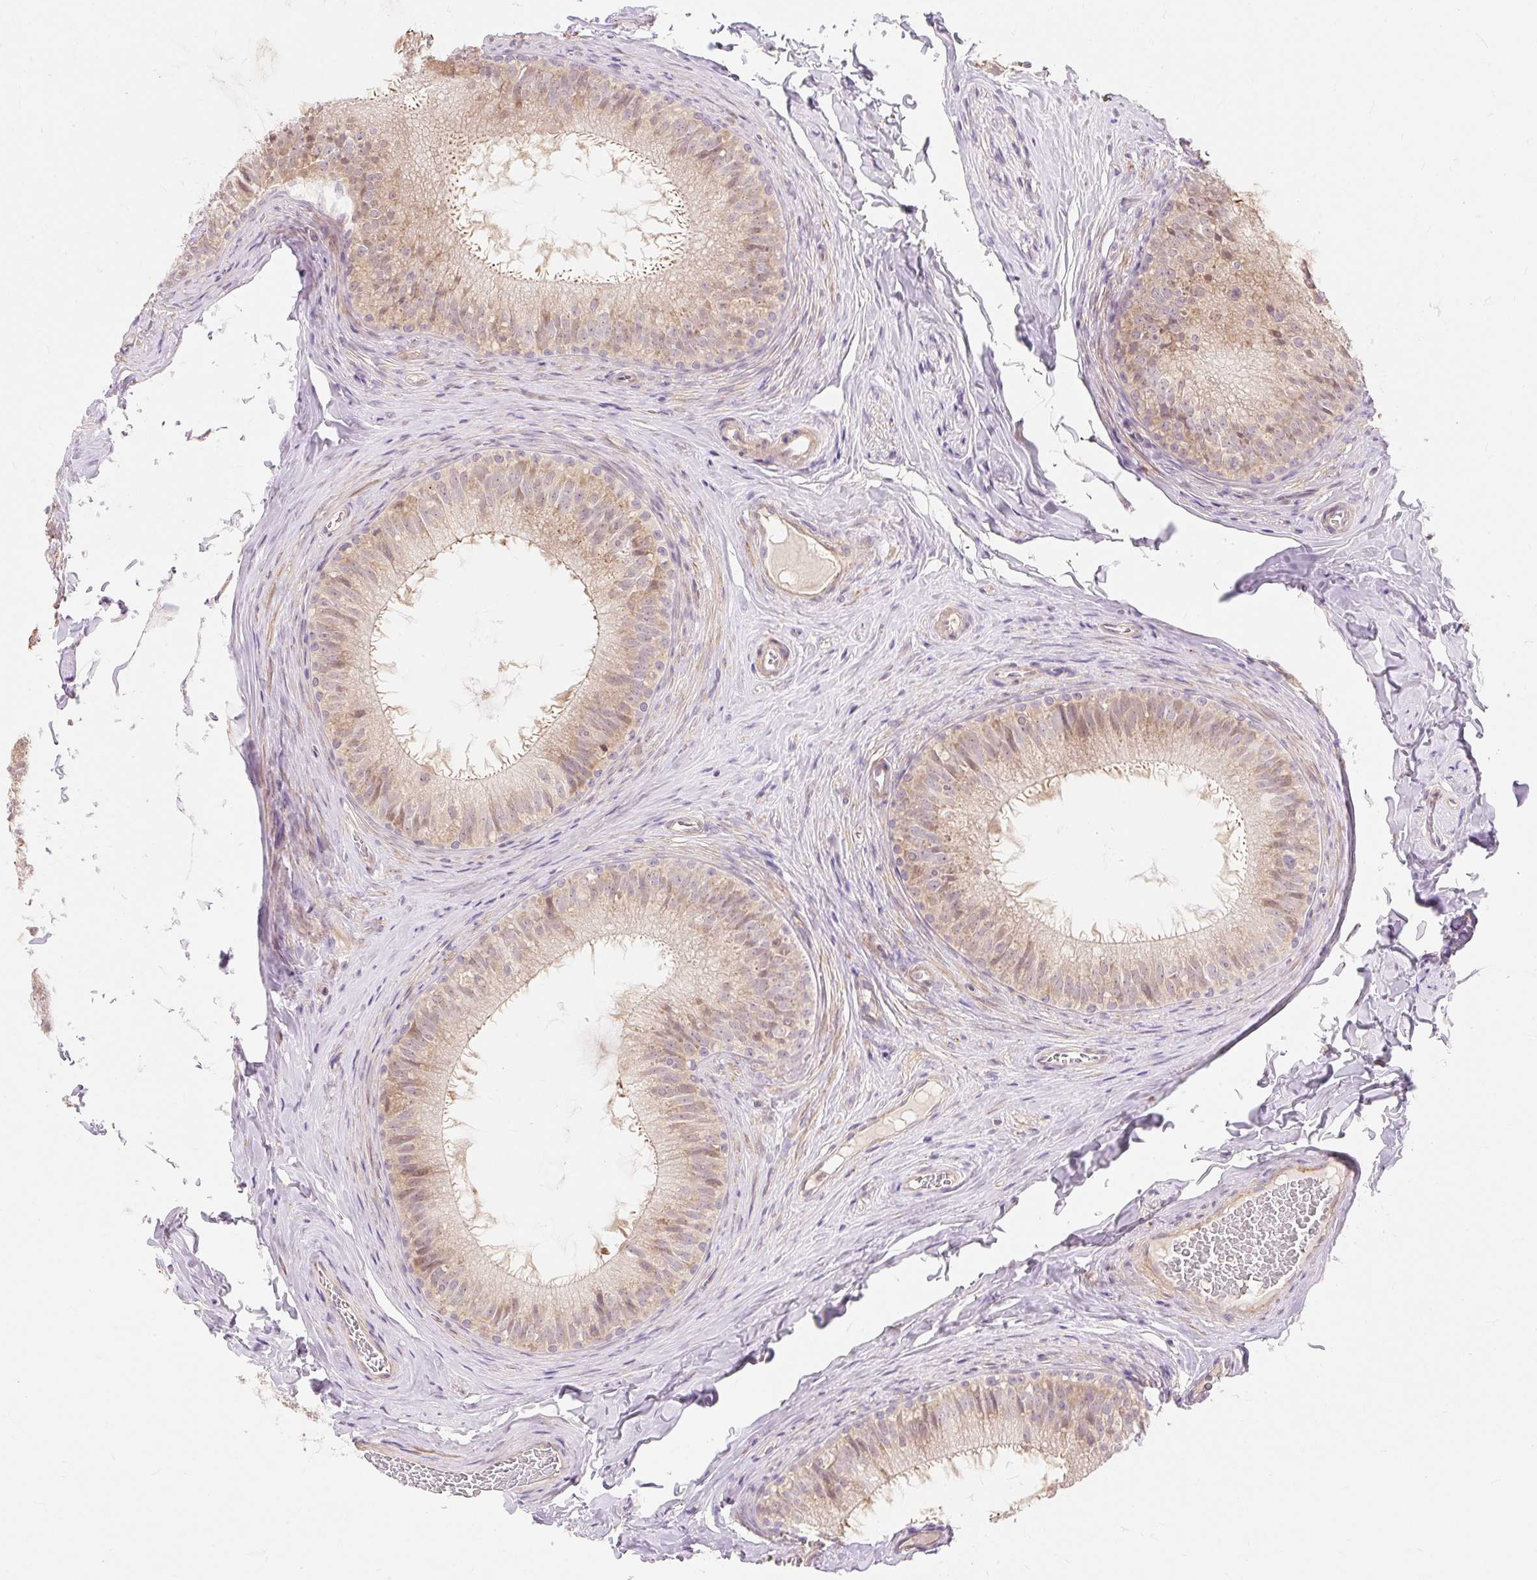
{"staining": {"intensity": "weak", "quantity": "25%-75%", "location": "cytoplasmic/membranous"}, "tissue": "epididymis", "cell_type": "Glandular cells", "image_type": "normal", "snomed": [{"axis": "morphology", "description": "Normal tissue, NOS"}, {"axis": "topography", "description": "Epididymis"}], "caption": "A micrograph of epididymis stained for a protein shows weak cytoplasmic/membranous brown staining in glandular cells. The staining was performed using DAB, with brown indicating positive protein expression. Nuclei are stained blue with hematoxylin.", "gene": "EMC10", "patient": {"sex": "male", "age": 34}}